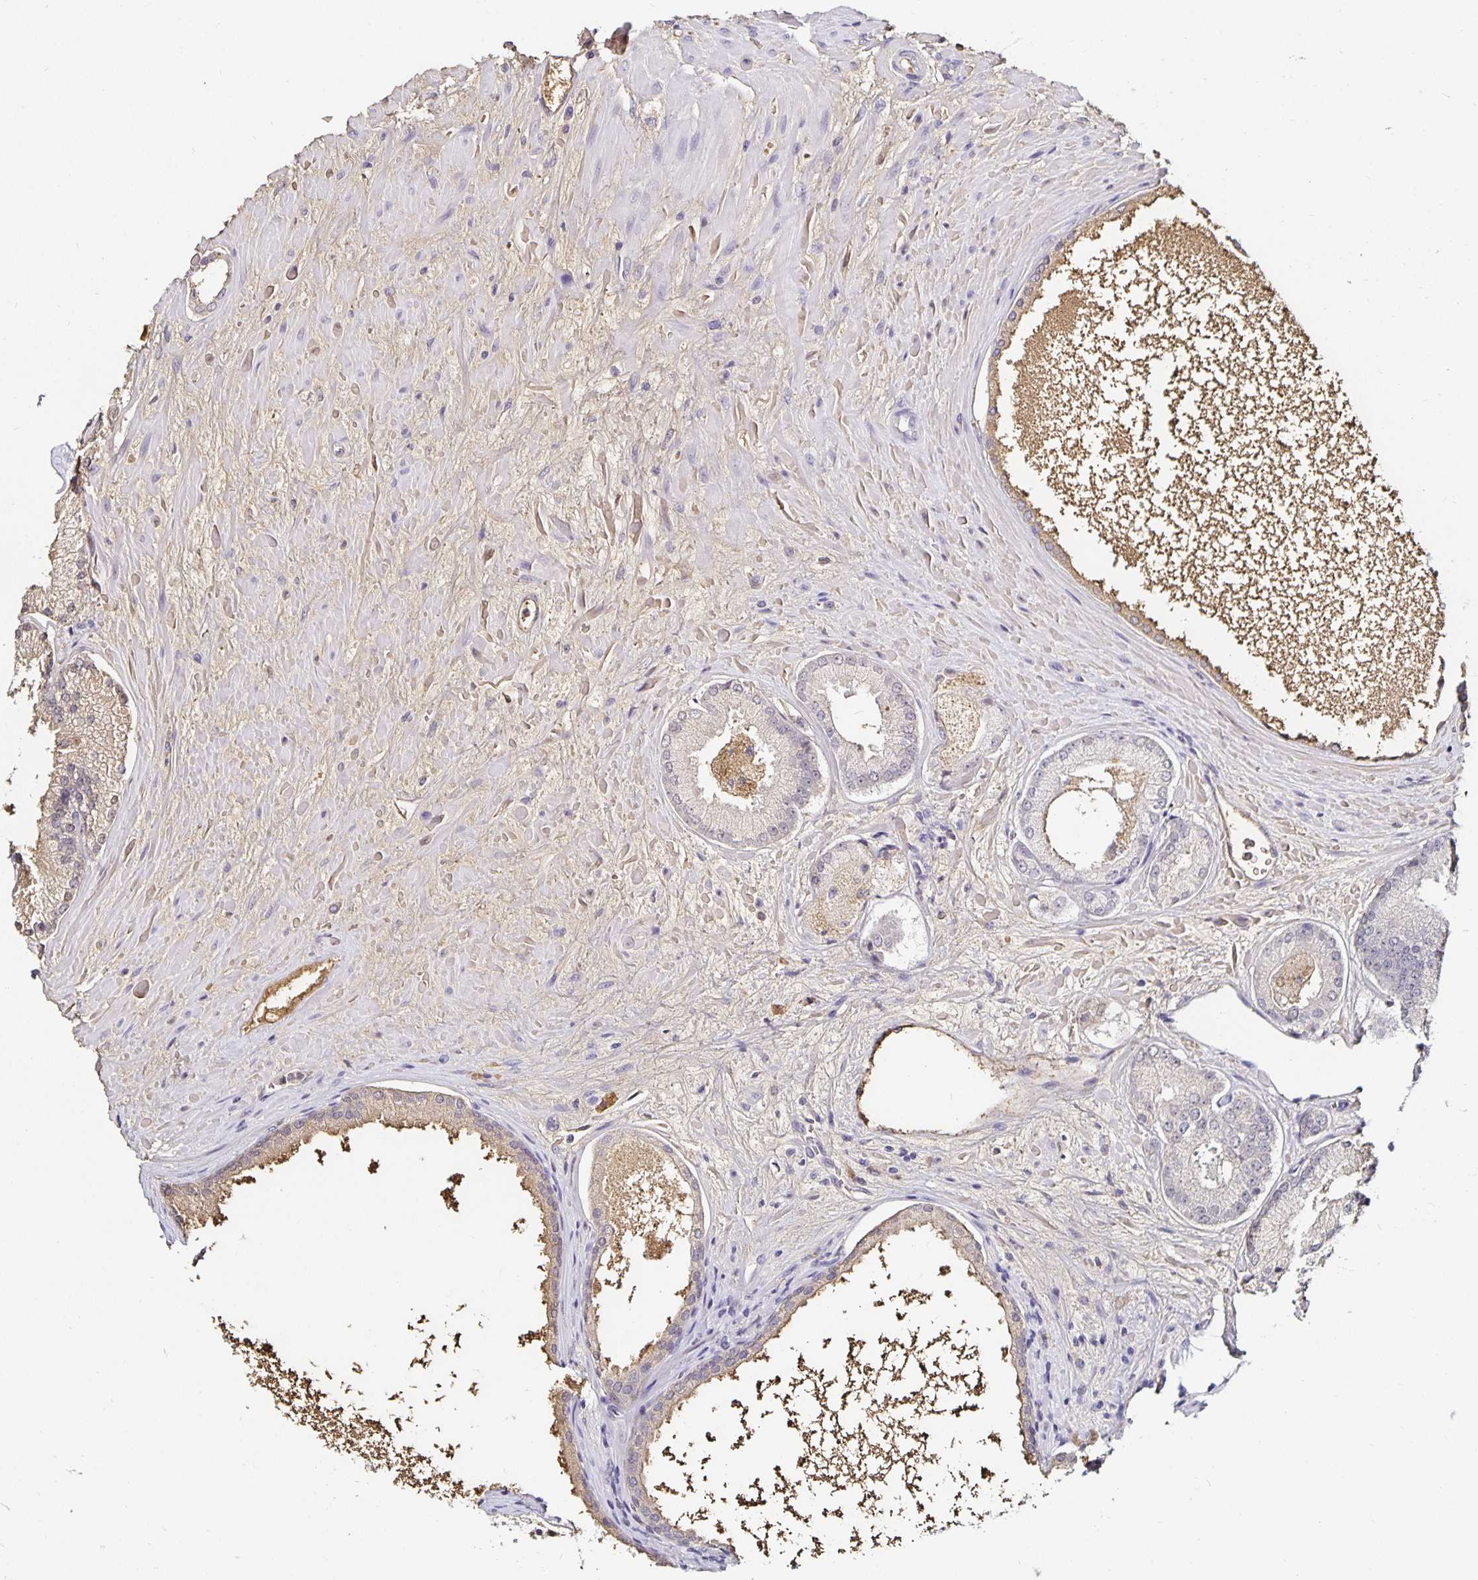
{"staining": {"intensity": "negative", "quantity": "none", "location": "none"}, "tissue": "prostate cancer", "cell_type": "Tumor cells", "image_type": "cancer", "snomed": [{"axis": "morphology", "description": "Adenocarcinoma, High grade"}, {"axis": "topography", "description": "Prostate"}], "caption": "Immunohistochemical staining of adenocarcinoma (high-grade) (prostate) demonstrates no significant staining in tumor cells. Brightfield microscopy of immunohistochemistry stained with DAB (brown) and hematoxylin (blue), captured at high magnification.", "gene": "TTR", "patient": {"sex": "male", "age": 73}}